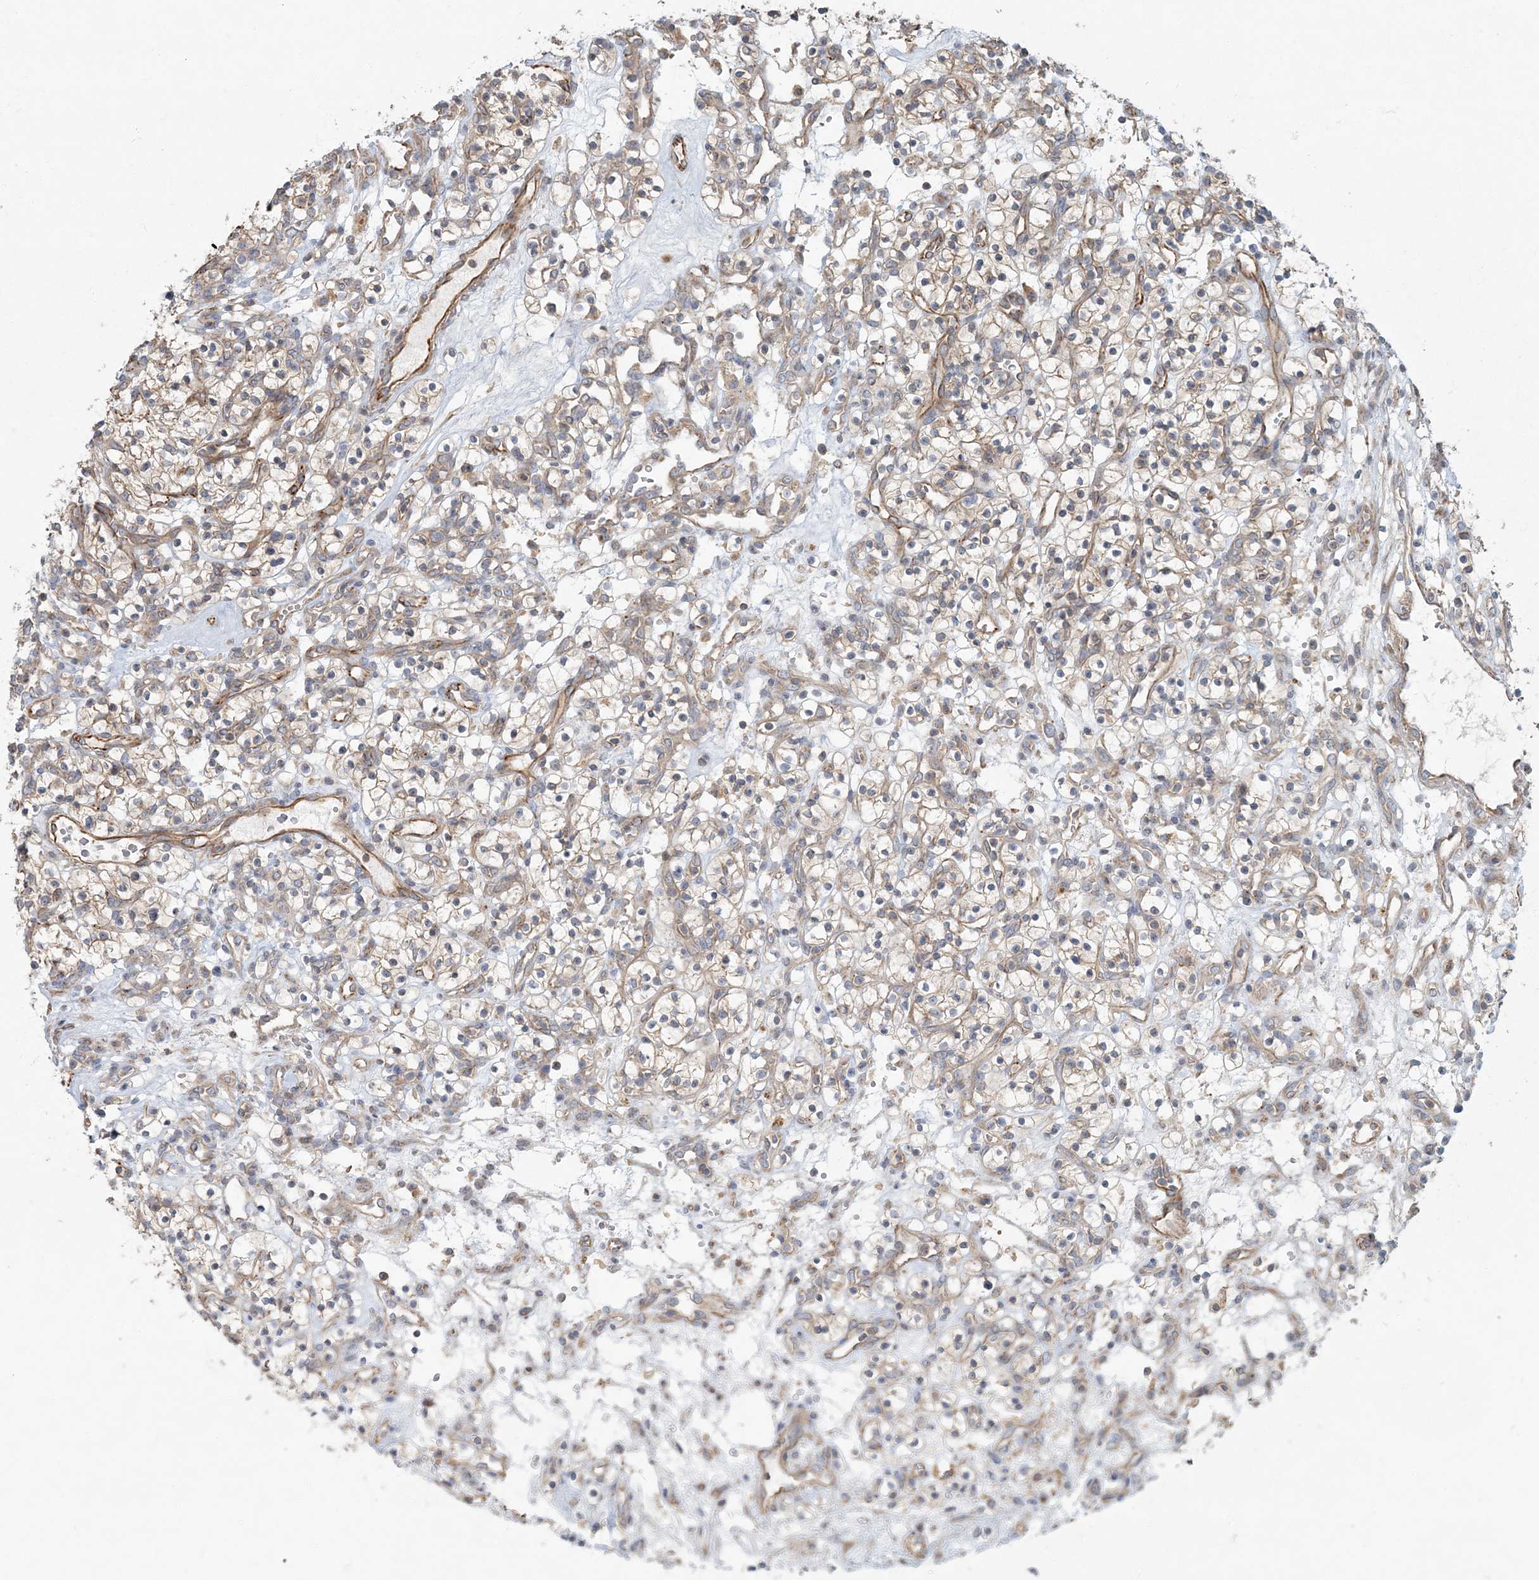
{"staining": {"intensity": "weak", "quantity": "25%-75%", "location": "cytoplasmic/membranous"}, "tissue": "renal cancer", "cell_type": "Tumor cells", "image_type": "cancer", "snomed": [{"axis": "morphology", "description": "Adenocarcinoma, NOS"}, {"axis": "topography", "description": "Kidney"}], "caption": "A brown stain highlights weak cytoplasmic/membranous positivity of a protein in renal cancer tumor cells. The staining is performed using DAB brown chromogen to label protein expression. The nuclei are counter-stained blue using hematoxylin.", "gene": "ARHGEF38", "patient": {"sex": "female", "age": 57}}